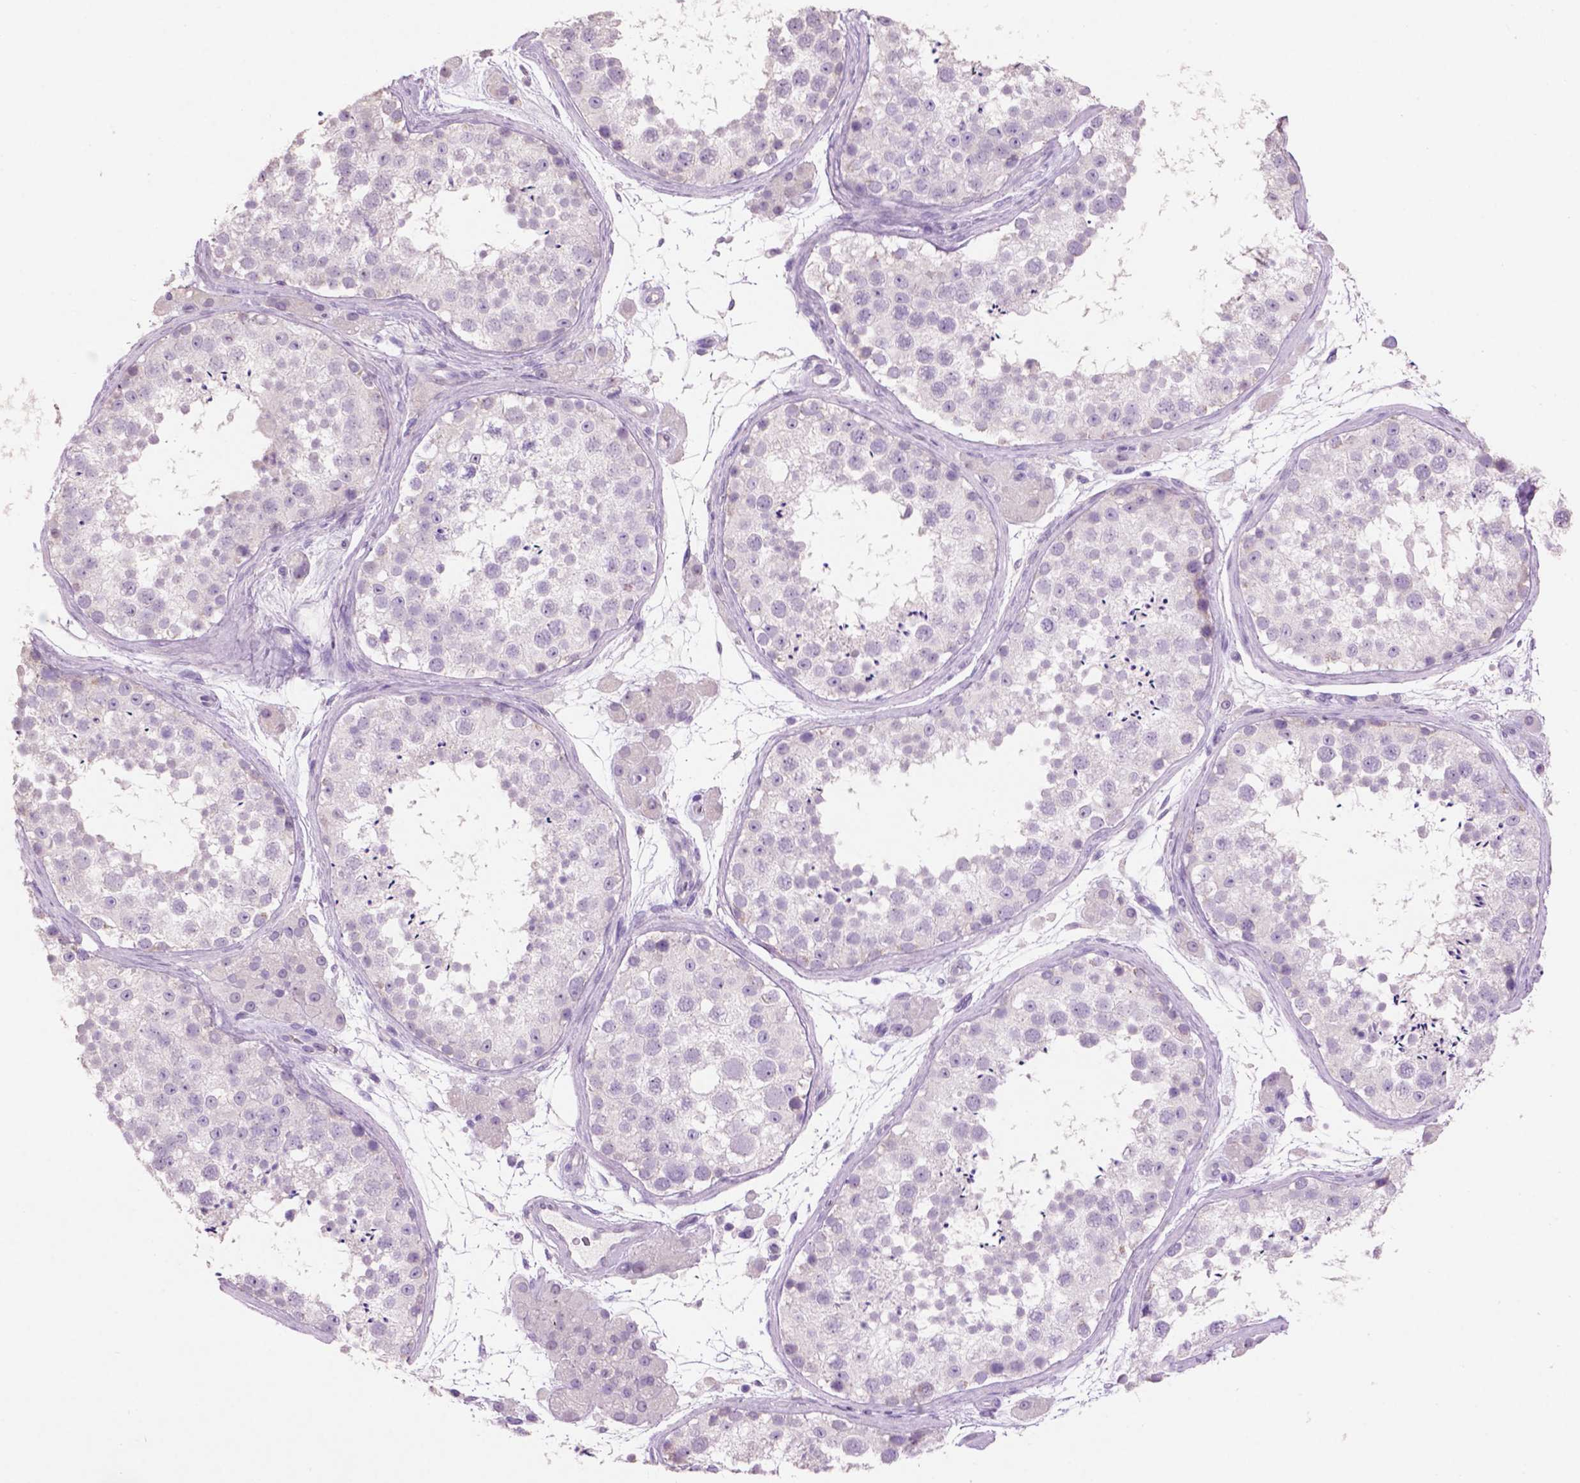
{"staining": {"intensity": "negative", "quantity": "none", "location": "none"}, "tissue": "testis", "cell_type": "Cells in seminiferous ducts", "image_type": "normal", "snomed": [{"axis": "morphology", "description": "Normal tissue, NOS"}, {"axis": "topography", "description": "Testis"}], "caption": "This is an immunohistochemistry histopathology image of benign human testis. There is no staining in cells in seminiferous ducts.", "gene": "CRYBA4", "patient": {"sex": "male", "age": 41}}